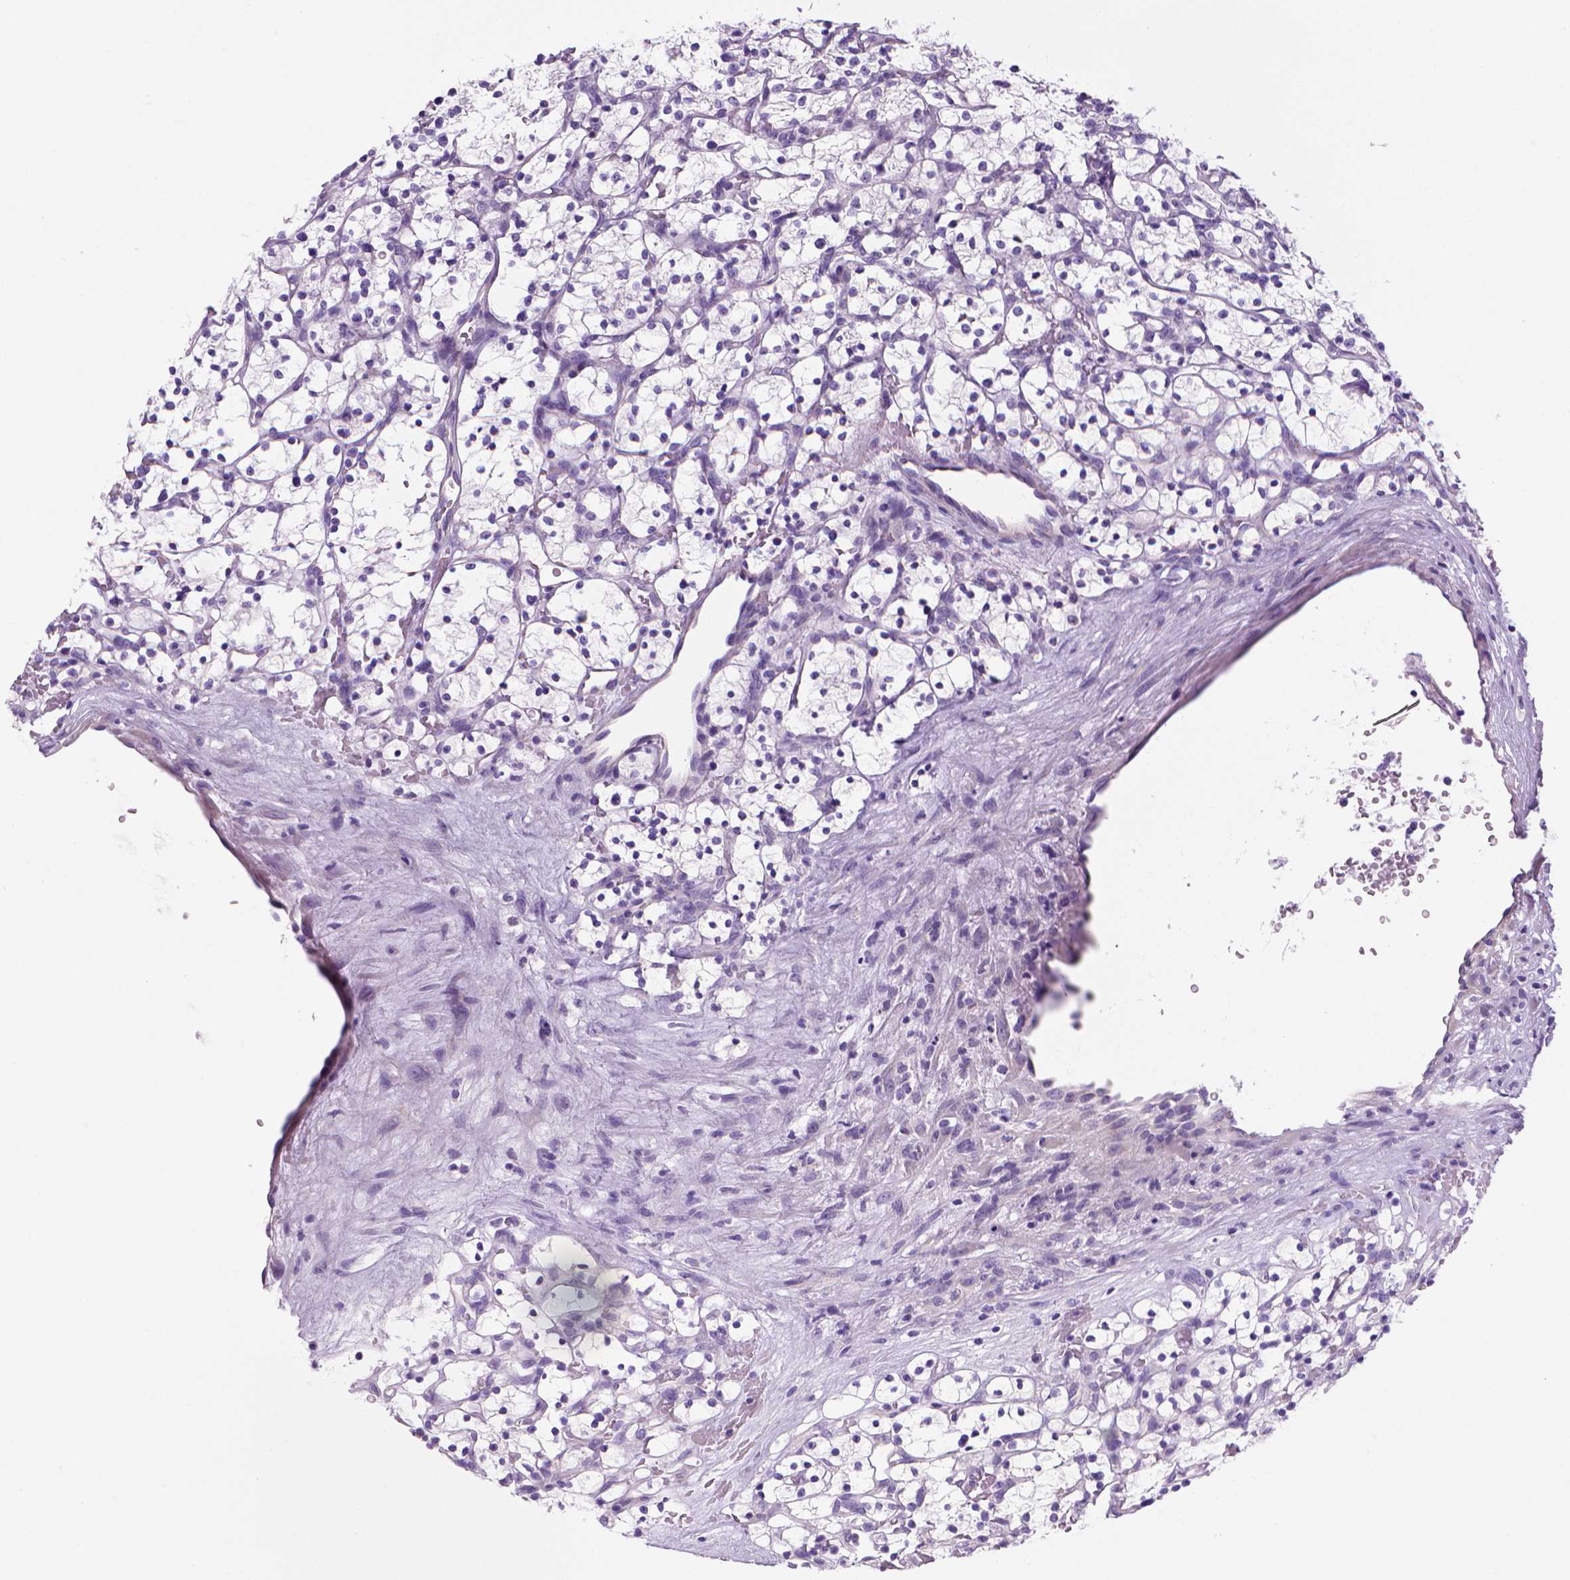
{"staining": {"intensity": "negative", "quantity": "none", "location": "none"}, "tissue": "renal cancer", "cell_type": "Tumor cells", "image_type": "cancer", "snomed": [{"axis": "morphology", "description": "Adenocarcinoma, NOS"}, {"axis": "topography", "description": "Kidney"}], "caption": "IHC photomicrograph of adenocarcinoma (renal) stained for a protein (brown), which exhibits no staining in tumor cells.", "gene": "ARHGEF33", "patient": {"sex": "female", "age": 64}}